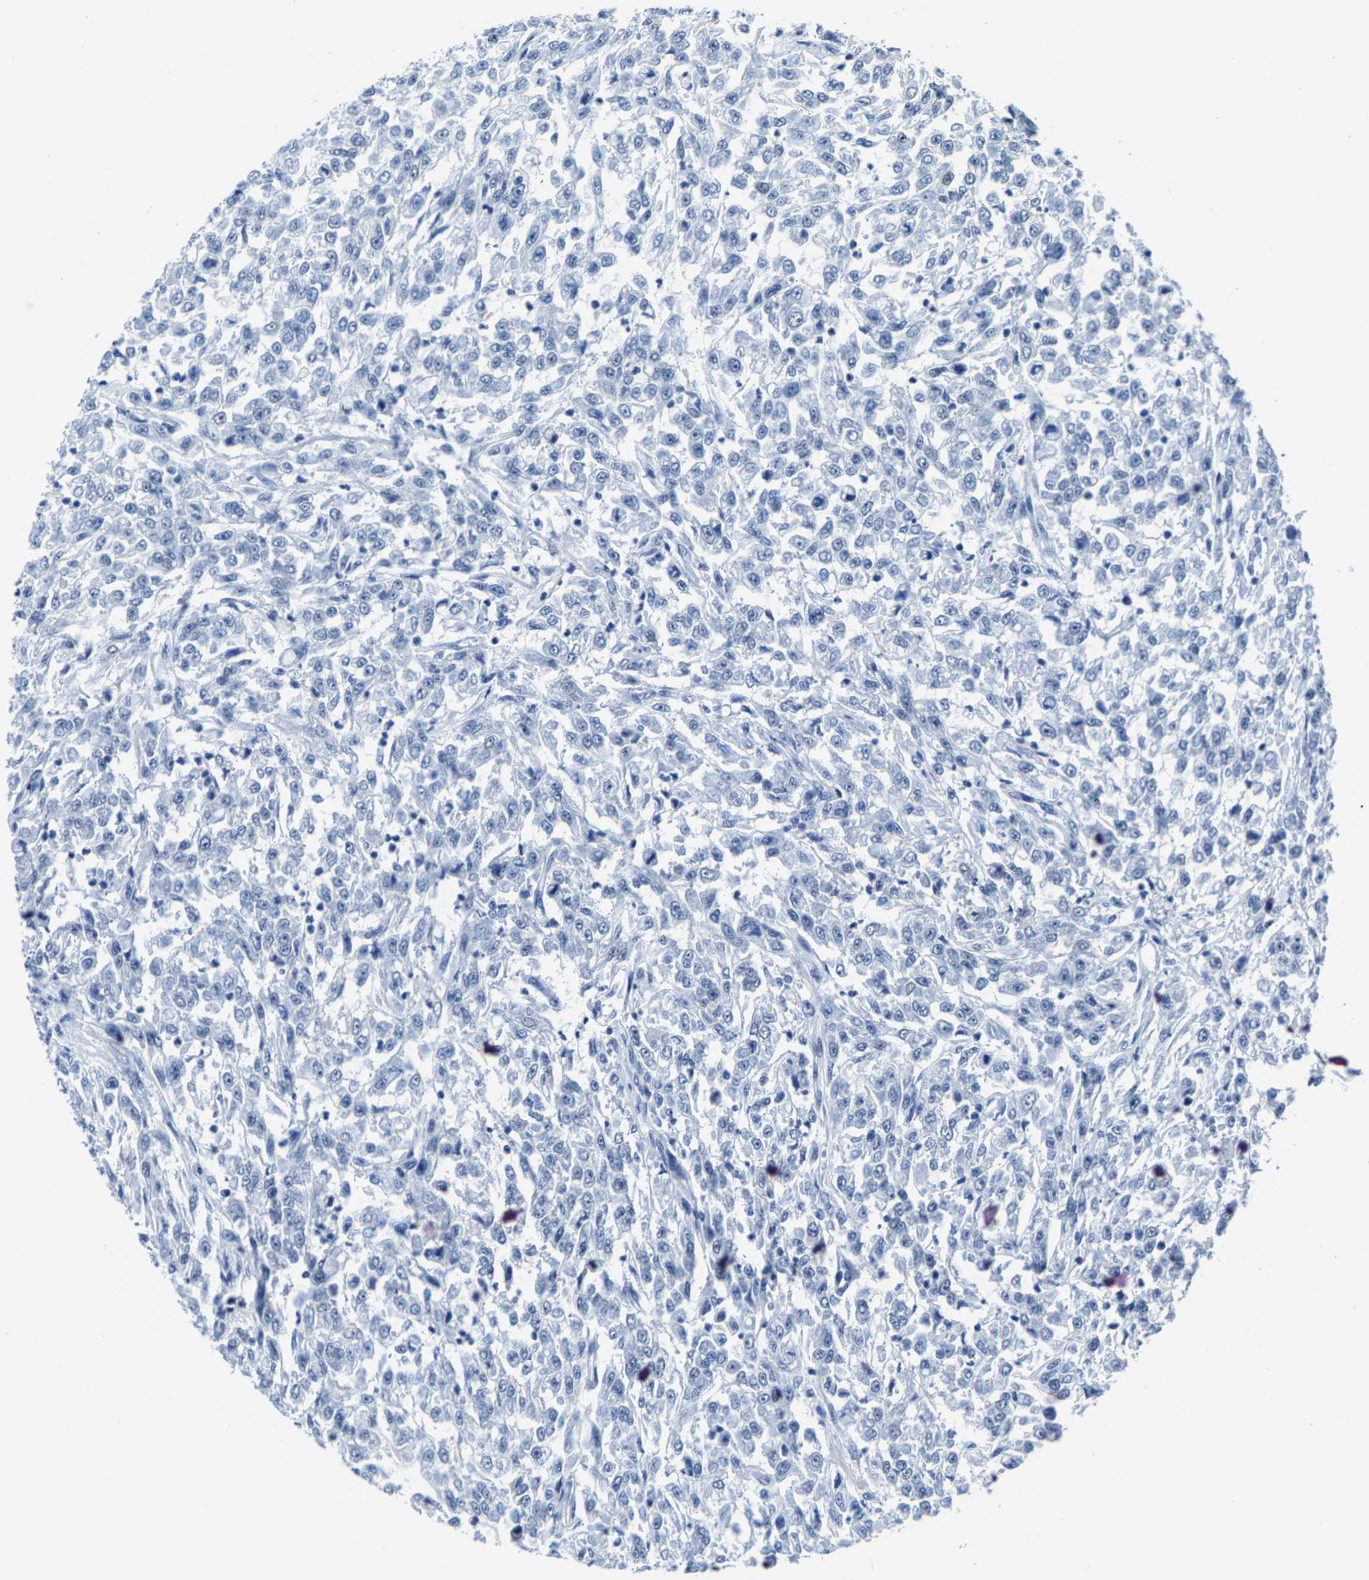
{"staining": {"intensity": "negative", "quantity": "none", "location": "none"}, "tissue": "urothelial cancer", "cell_type": "Tumor cells", "image_type": "cancer", "snomed": [{"axis": "morphology", "description": "Urothelial carcinoma, High grade"}, {"axis": "topography", "description": "Urinary bladder"}], "caption": "This is an IHC histopathology image of human urothelial cancer. There is no positivity in tumor cells.", "gene": "SSH3", "patient": {"sex": "male", "age": 46}}